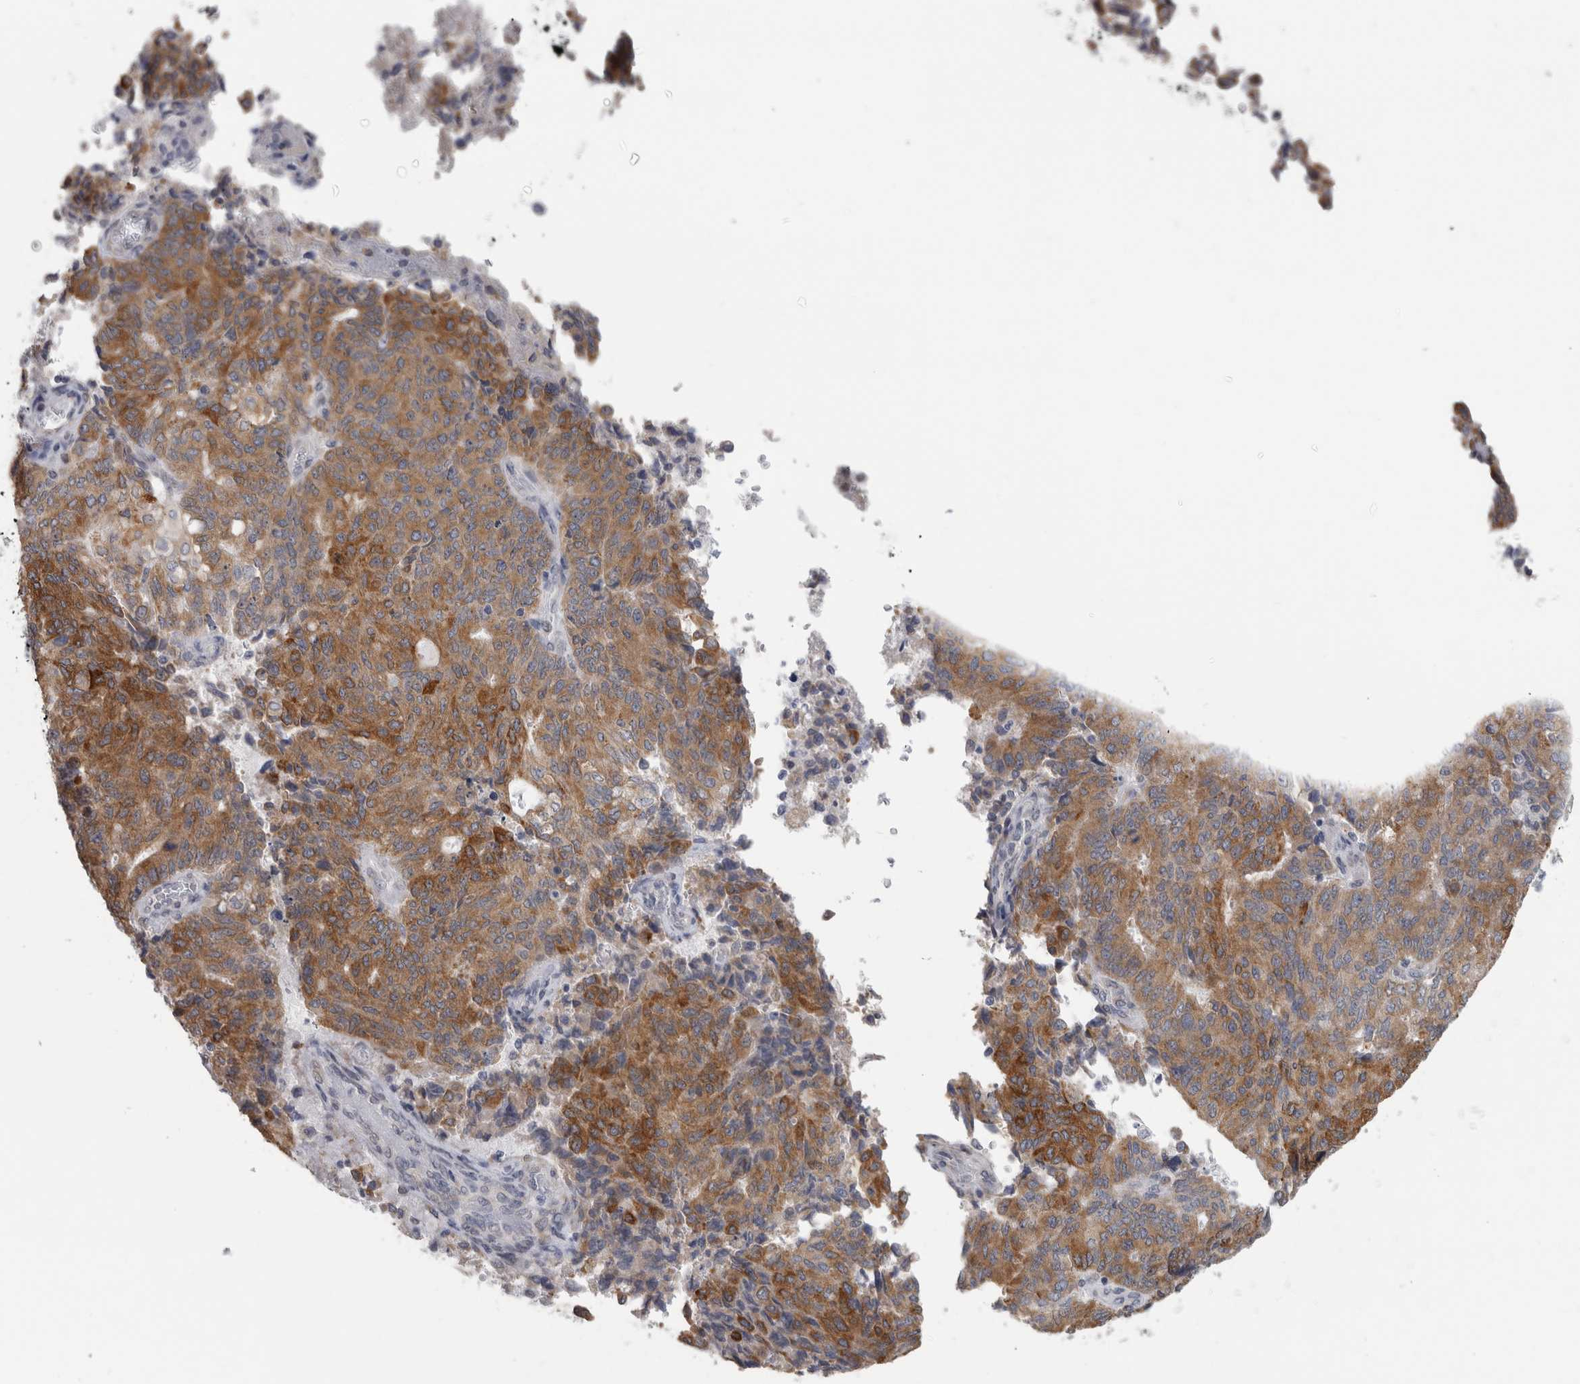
{"staining": {"intensity": "moderate", "quantity": "25%-75%", "location": "cytoplasmic/membranous"}, "tissue": "endometrial cancer", "cell_type": "Tumor cells", "image_type": "cancer", "snomed": [{"axis": "morphology", "description": "Adenocarcinoma, NOS"}, {"axis": "topography", "description": "Endometrium"}], "caption": "Tumor cells reveal moderate cytoplasmic/membranous expression in about 25%-75% of cells in adenocarcinoma (endometrial).", "gene": "TMEM242", "patient": {"sex": "female", "age": 80}}